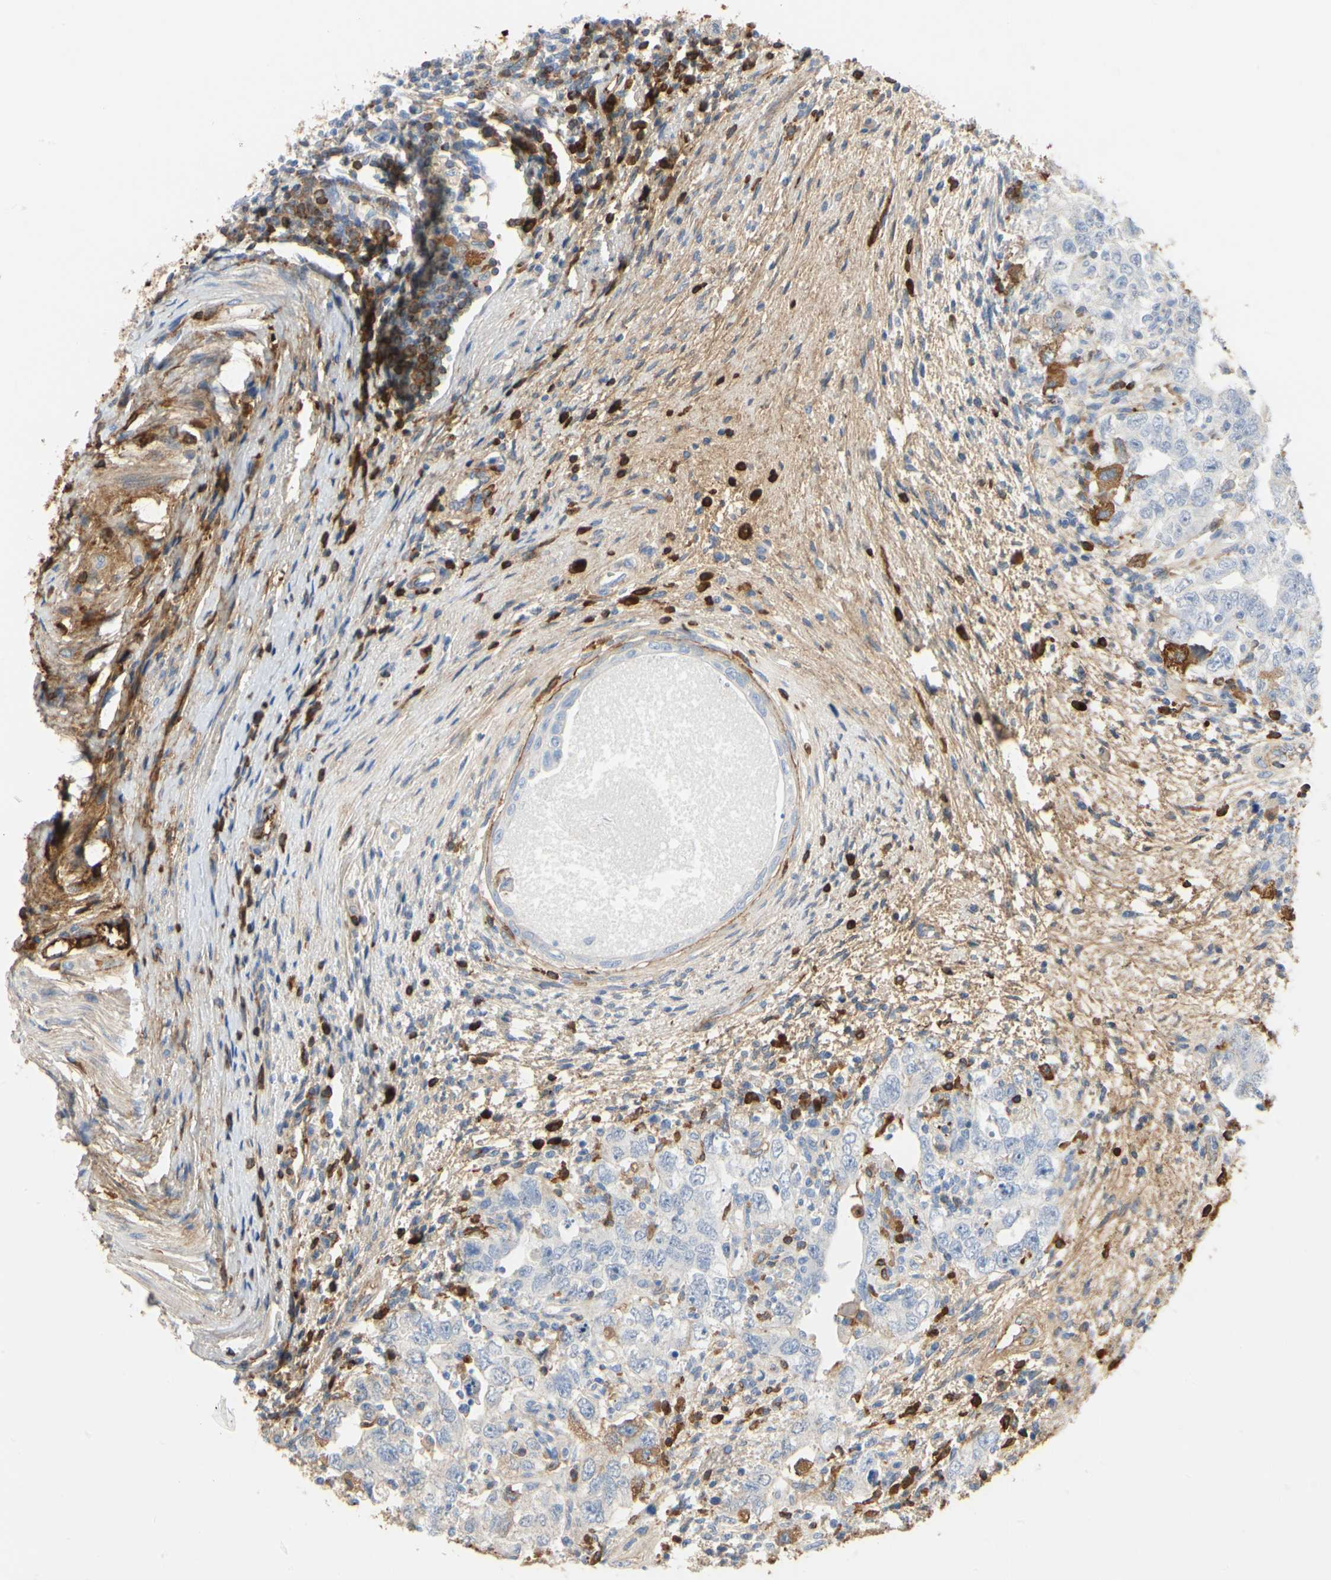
{"staining": {"intensity": "negative", "quantity": "none", "location": "none"}, "tissue": "testis cancer", "cell_type": "Tumor cells", "image_type": "cancer", "snomed": [{"axis": "morphology", "description": "Carcinoma, Embryonal, NOS"}, {"axis": "topography", "description": "Testis"}], "caption": "Protein analysis of testis cancer (embryonal carcinoma) demonstrates no significant expression in tumor cells.", "gene": "FGB", "patient": {"sex": "male", "age": 26}}